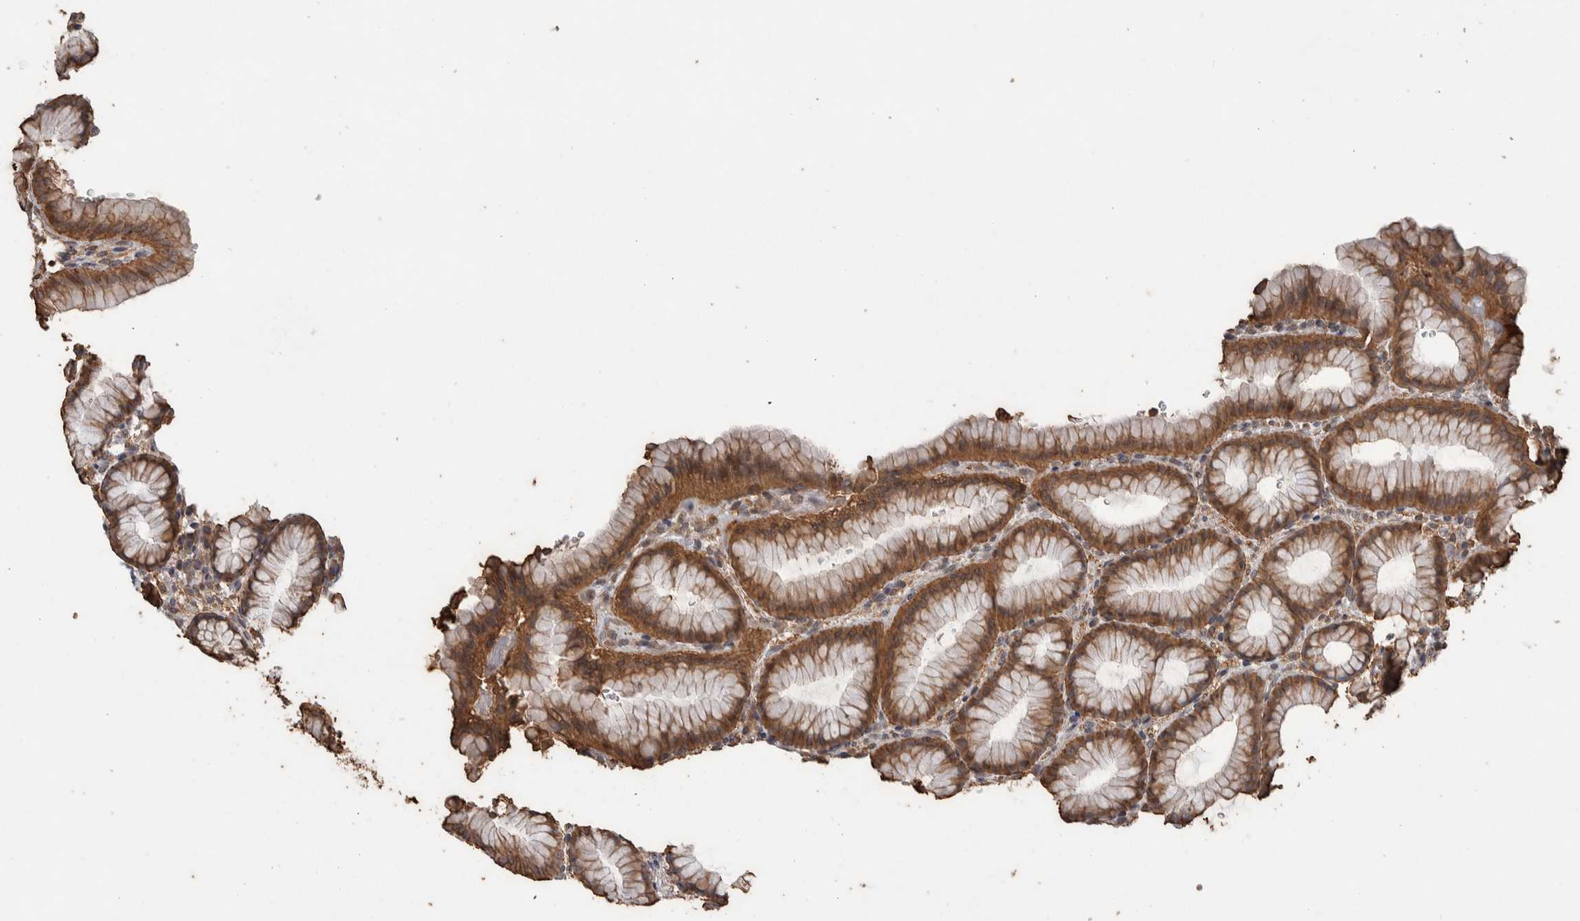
{"staining": {"intensity": "moderate", "quantity": ">75%", "location": "cytoplasmic/membranous"}, "tissue": "stomach", "cell_type": "Glandular cells", "image_type": "normal", "snomed": [{"axis": "morphology", "description": "Normal tissue, NOS"}, {"axis": "topography", "description": "Stomach"}], "caption": "Glandular cells display medium levels of moderate cytoplasmic/membranous positivity in about >75% of cells in unremarkable stomach. (DAB (3,3'-diaminobenzidine) = brown stain, brightfield microscopy at high magnification).", "gene": "DVL2", "patient": {"sex": "male", "age": 42}}